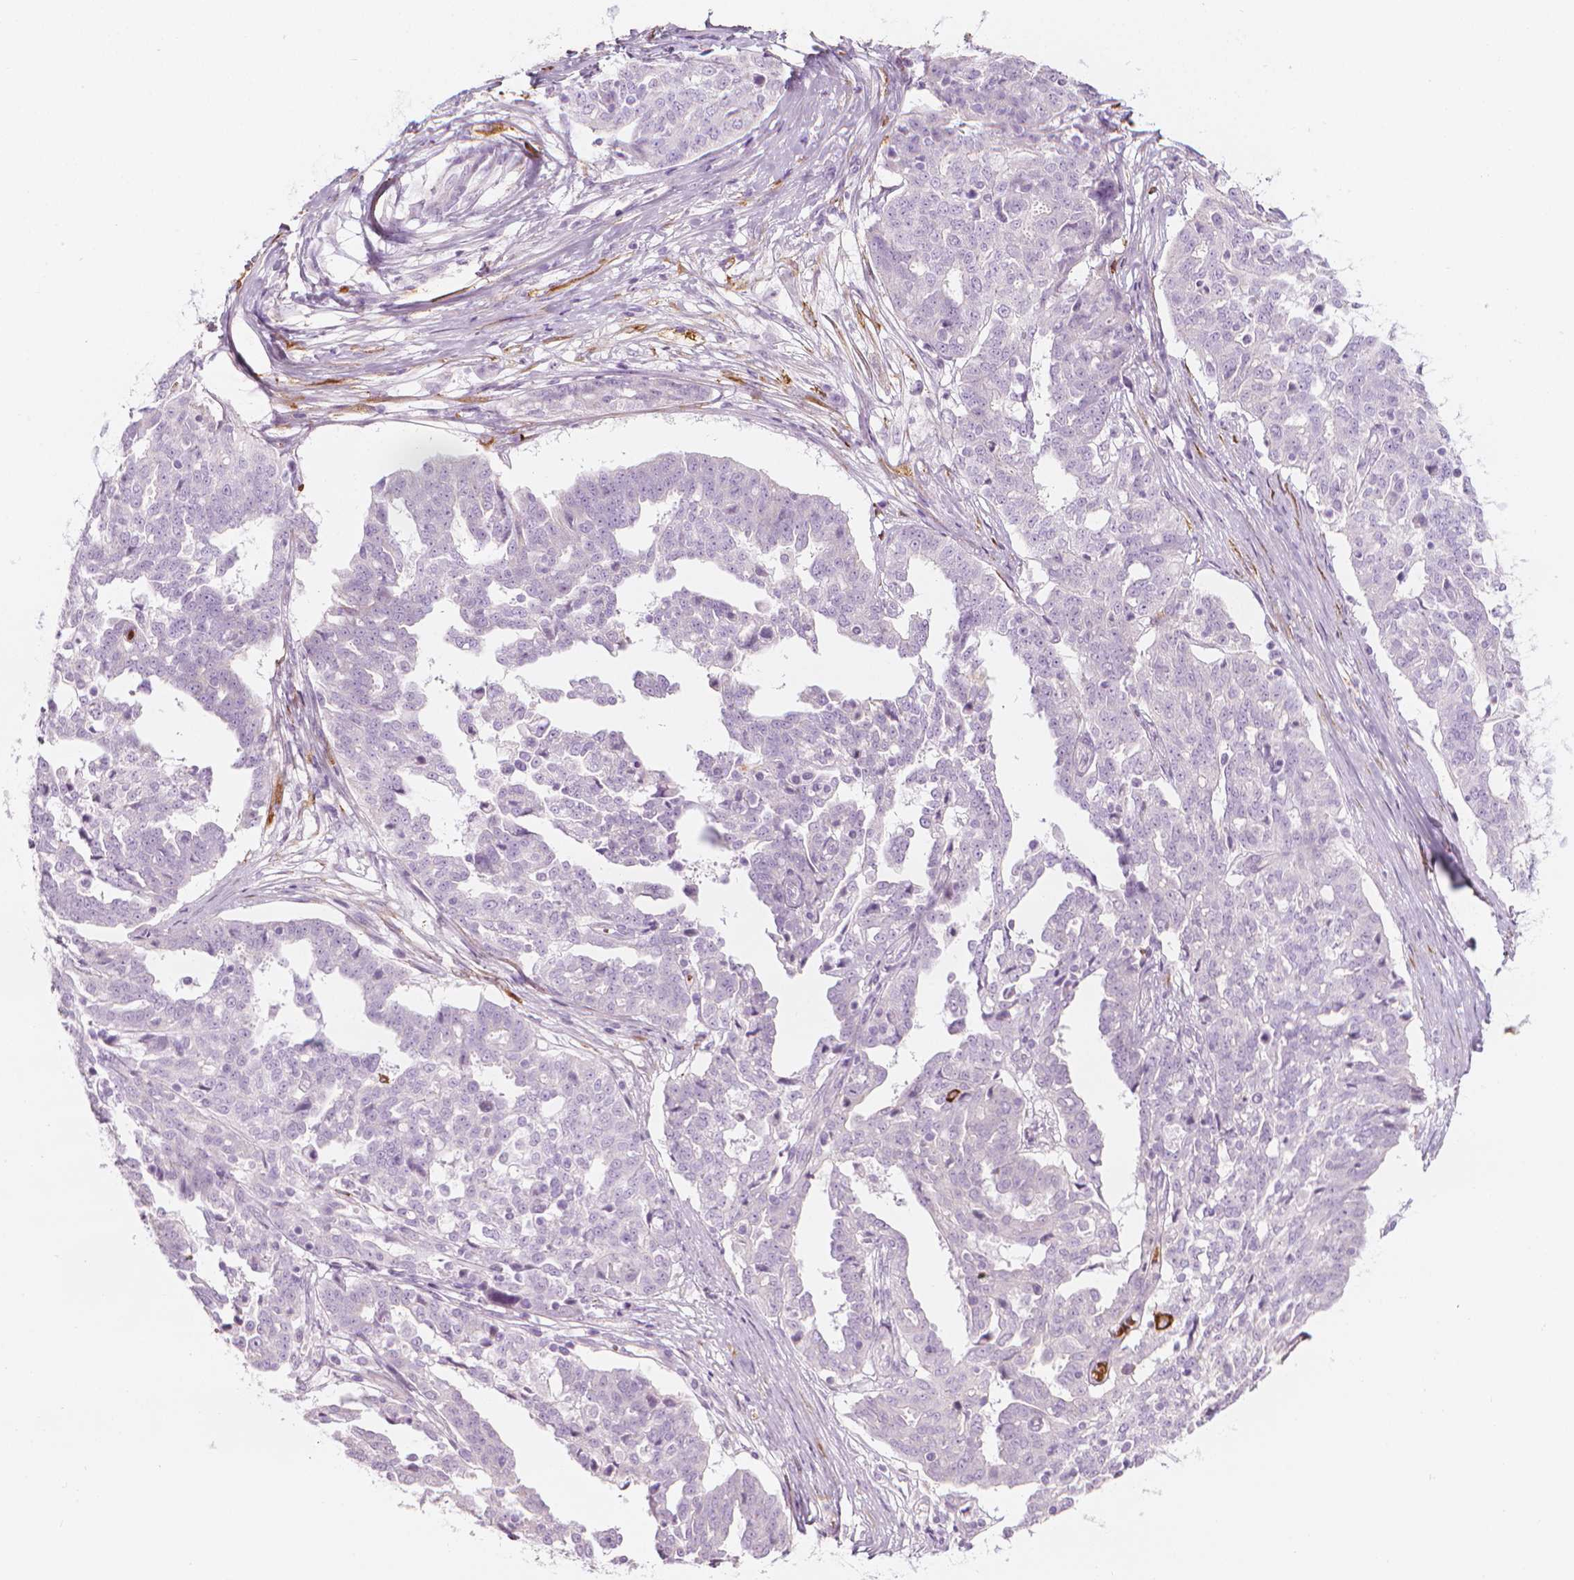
{"staining": {"intensity": "negative", "quantity": "none", "location": "none"}, "tissue": "ovarian cancer", "cell_type": "Tumor cells", "image_type": "cancer", "snomed": [{"axis": "morphology", "description": "Cystadenocarcinoma, serous, NOS"}, {"axis": "topography", "description": "Ovary"}], "caption": "IHC of human ovarian serous cystadenocarcinoma exhibits no expression in tumor cells.", "gene": "CES1", "patient": {"sex": "female", "age": 67}}